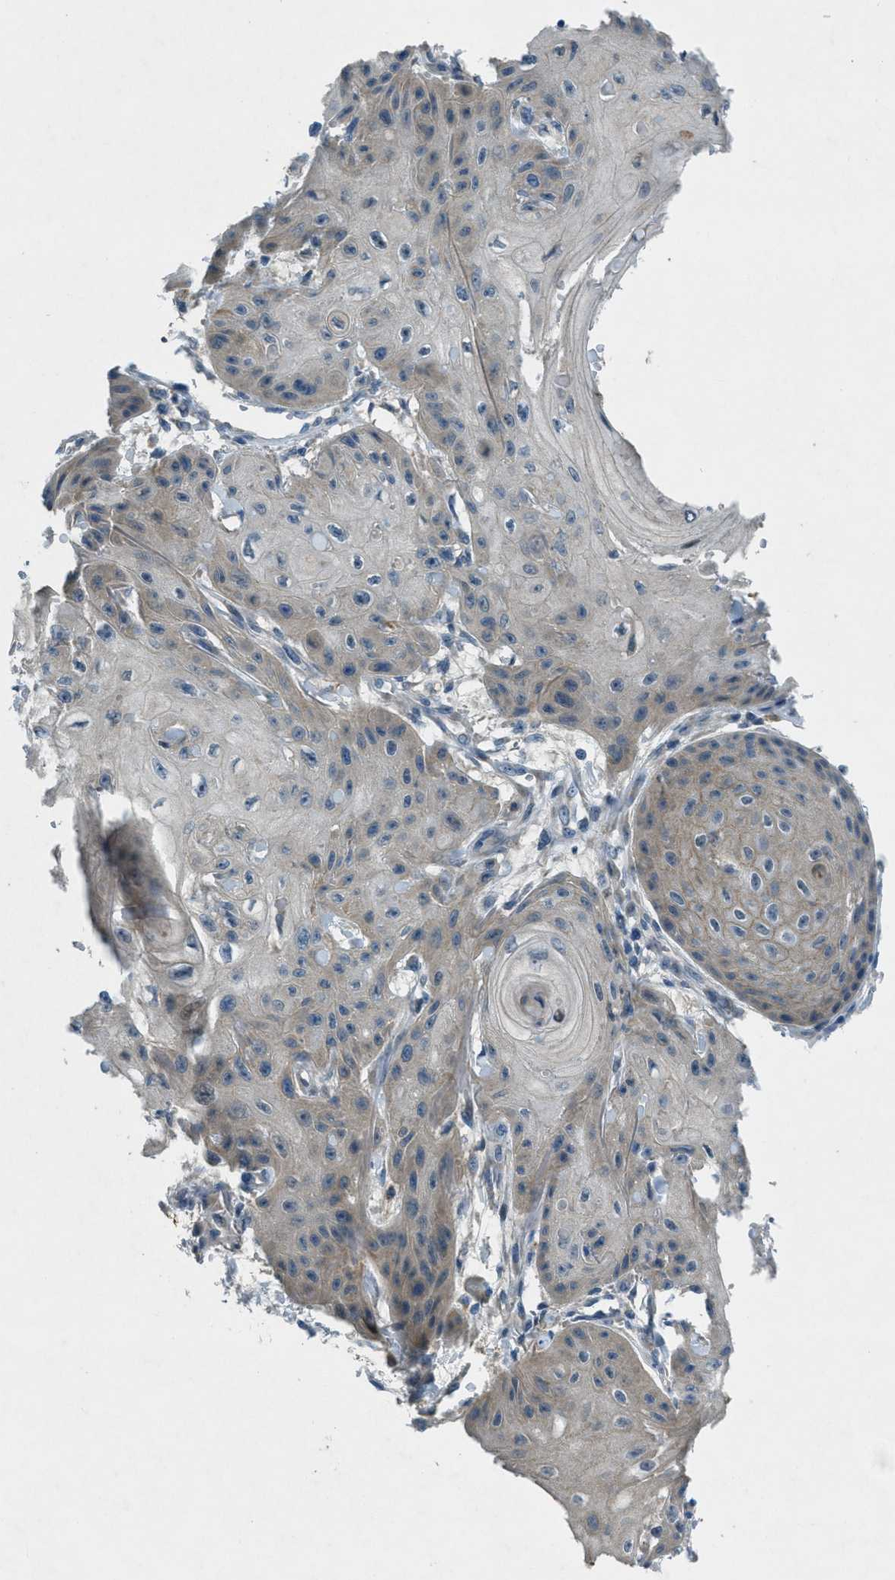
{"staining": {"intensity": "weak", "quantity": "25%-75%", "location": "cytoplasmic/membranous"}, "tissue": "skin cancer", "cell_type": "Tumor cells", "image_type": "cancer", "snomed": [{"axis": "morphology", "description": "Squamous cell carcinoma, NOS"}, {"axis": "topography", "description": "Skin"}], "caption": "Skin squamous cell carcinoma stained with immunohistochemistry (IHC) reveals weak cytoplasmic/membranous expression in about 25%-75% of tumor cells.", "gene": "SNX14", "patient": {"sex": "male", "age": 74}}